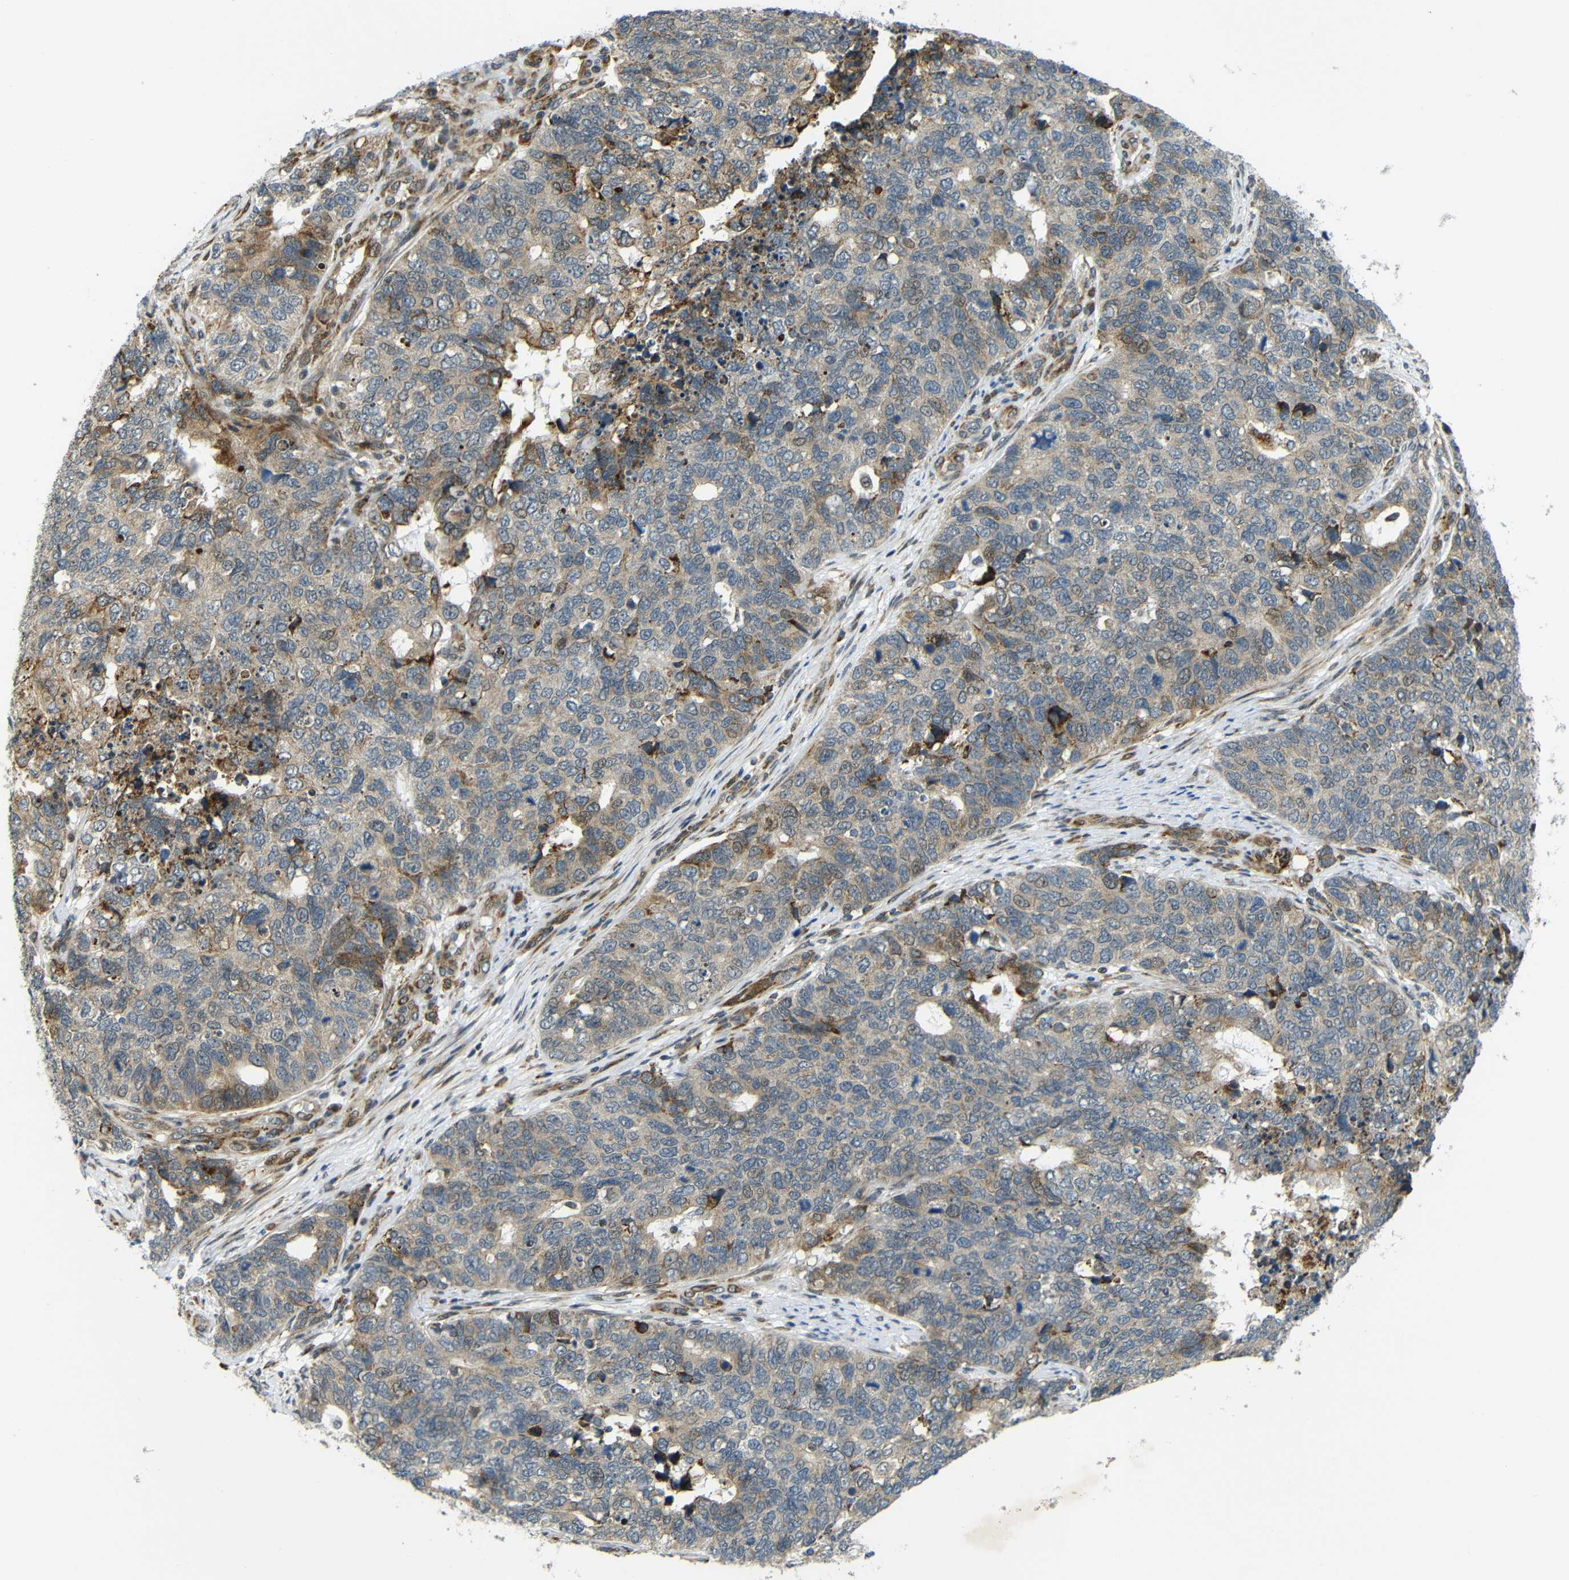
{"staining": {"intensity": "weak", "quantity": ">75%", "location": "cytoplasmic/membranous"}, "tissue": "cervical cancer", "cell_type": "Tumor cells", "image_type": "cancer", "snomed": [{"axis": "morphology", "description": "Squamous cell carcinoma, NOS"}, {"axis": "topography", "description": "Cervix"}], "caption": "A low amount of weak cytoplasmic/membranous positivity is present in approximately >75% of tumor cells in squamous cell carcinoma (cervical) tissue. Using DAB (3,3'-diaminobenzidine) (brown) and hematoxylin (blue) stains, captured at high magnification using brightfield microscopy.", "gene": "SYDE1", "patient": {"sex": "female", "age": 63}}